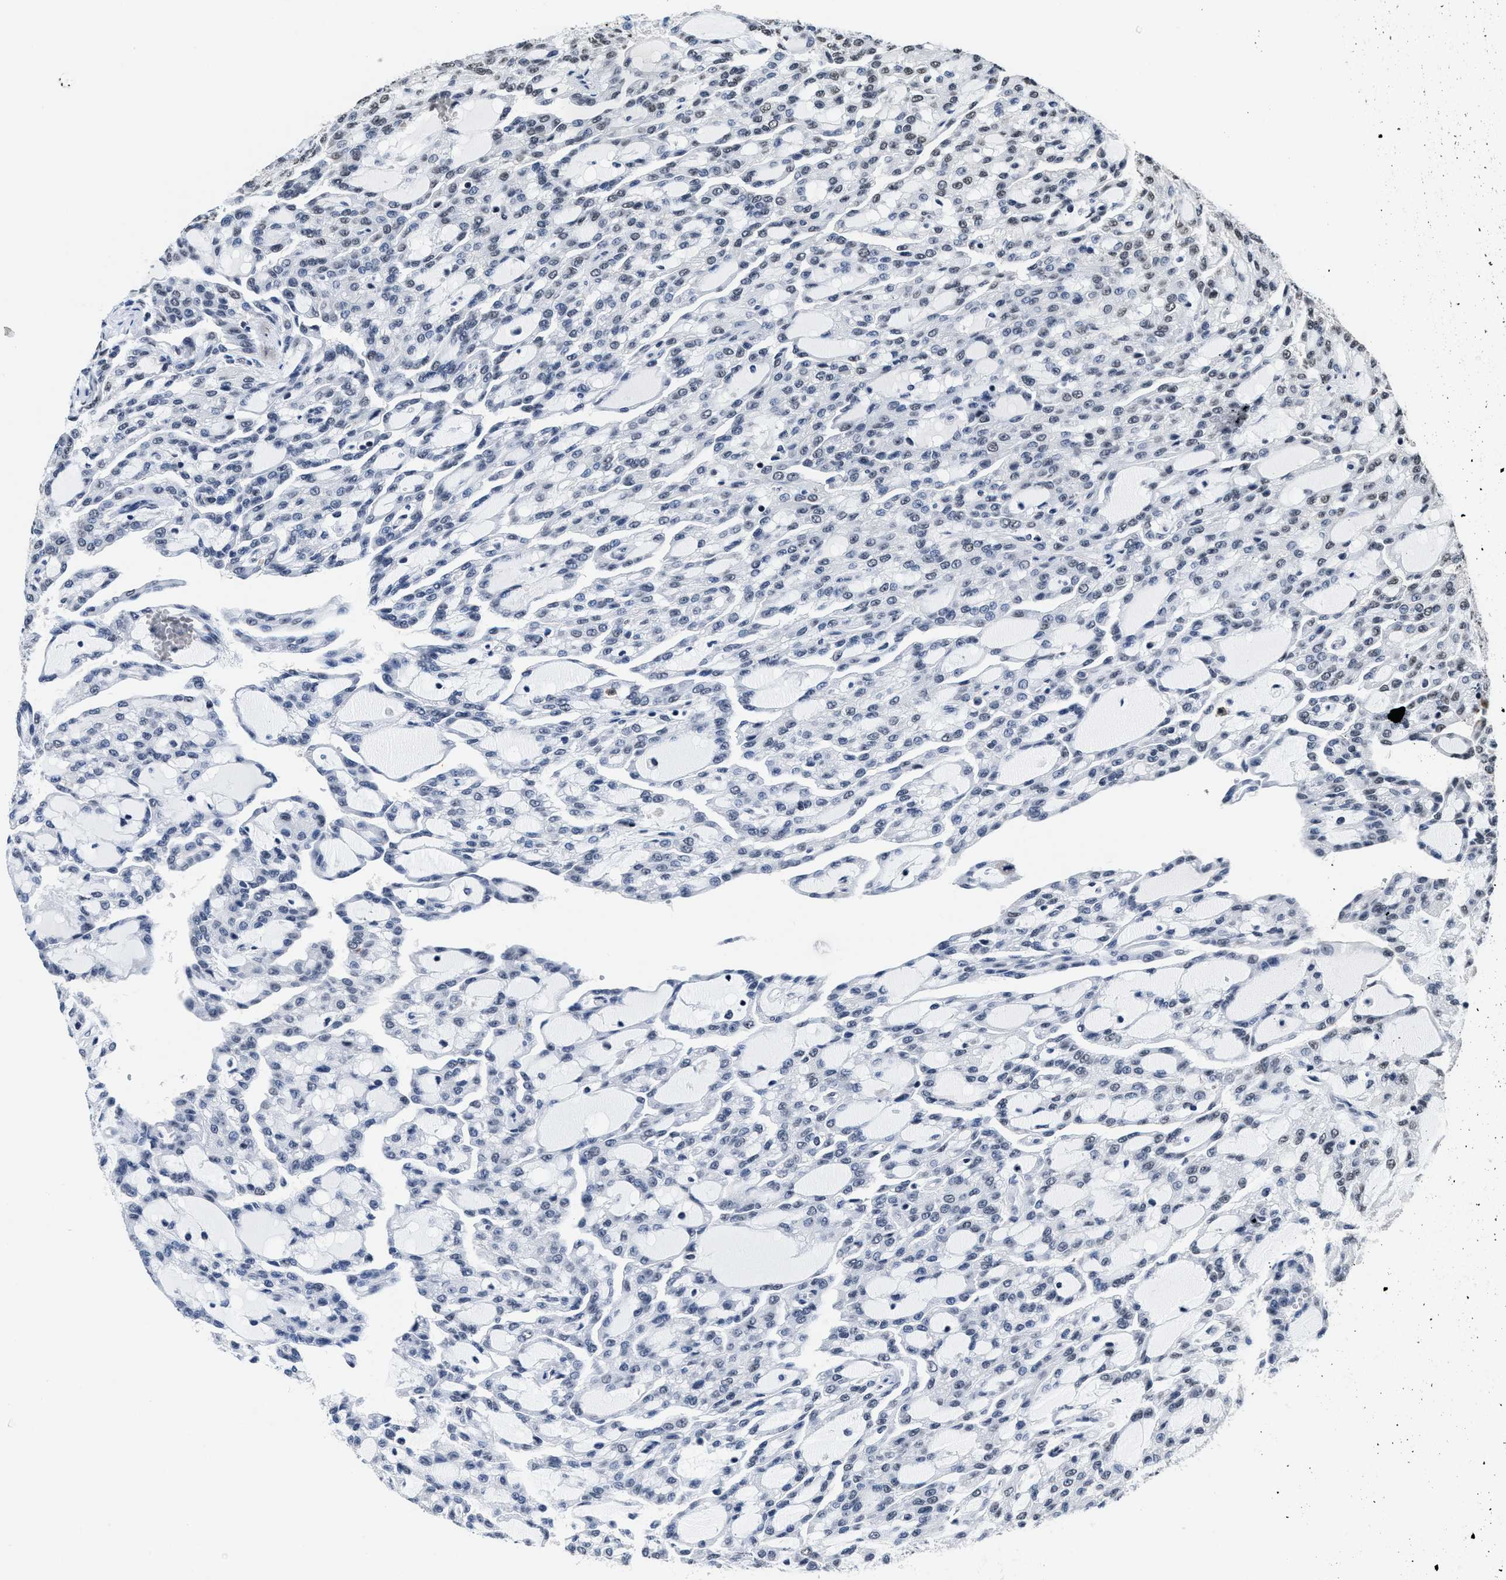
{"staining": {"intensity": "negative", "quantity": "none", "location": "none"}, "tissue": "renal cancer", "cell_type": "Tumor cells", "image_type": "cancer", "snomed": [{"axis": "morphology", "description": "Adenocarcinoma, NOS"}, {"axis": "topography", "description": "Kidney"}], "caption": "Photomicrograph shows no significant protein expression in tumor cells of renal cancer (adenocarcinoma).", "gene": "SUPT16H", "patient": {"sex": "male", "age": 63}}